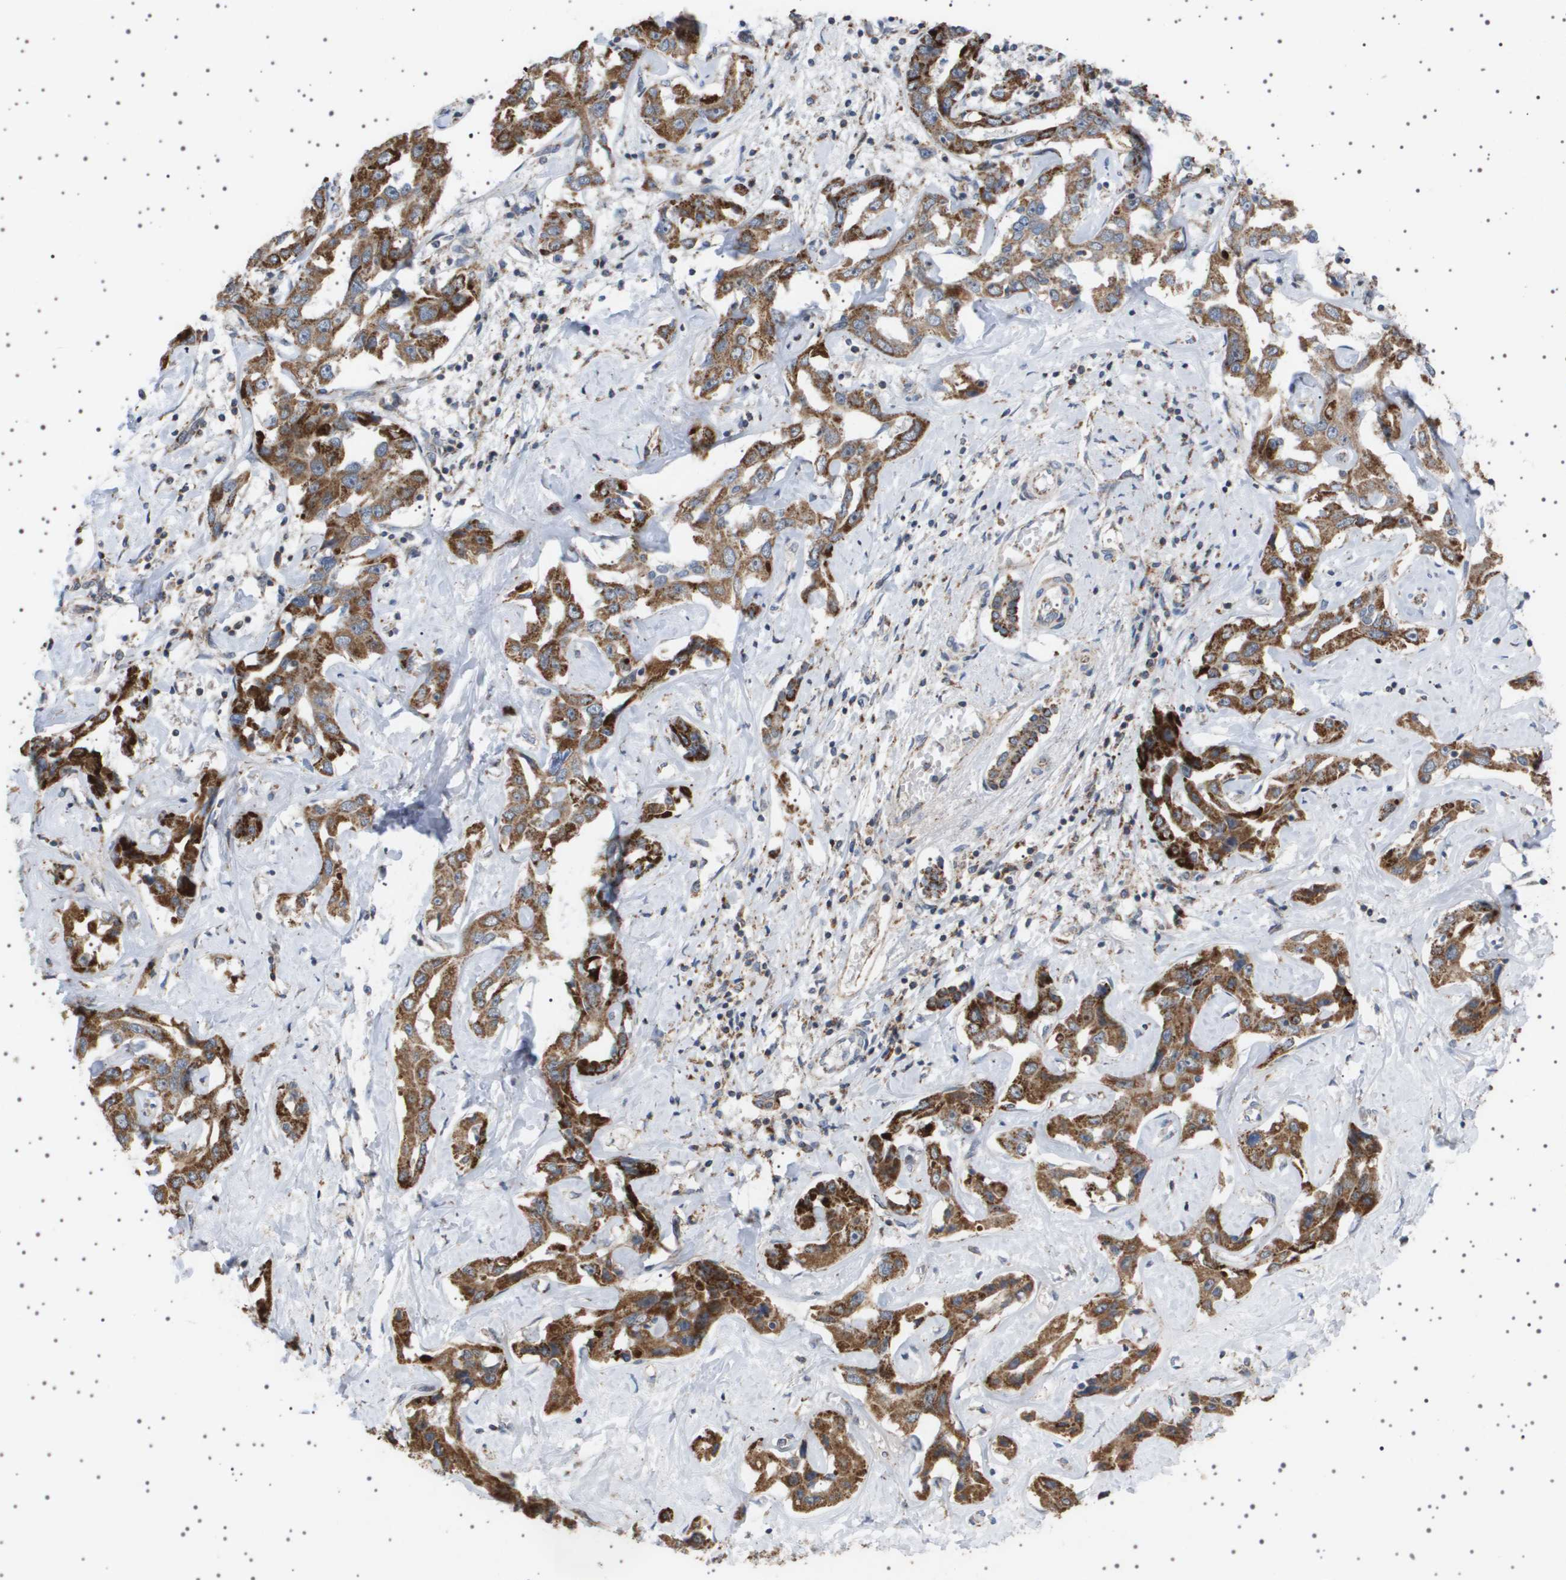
{"staining": {"intensity": "moderate", "quantity": ">75%", "location": "cytoplasmic/membranous"}, "tissue": "liver cancer", "cell_type": "Tumor cells", "image_type": "cancer", "snomed": [{"axis": "morphology", "description": "Cholangiocarcinoma"}, {"axis": "topography", "description": "Liver"}], "caption": "Immunohistochemistry (IHC) photomicrograph of neoplastic tissue: cholangiocarcinoma (liver) stained using immunohistochemistry (IHC) displays medium levels of moderate protein expression localized specifically in the cytoplasmic/membranous of tumor cells, appearing as a cytoplasmic/membranous brown color.", "gene": "UBXN8", "patient": {"sex": "male", "age": 59}}